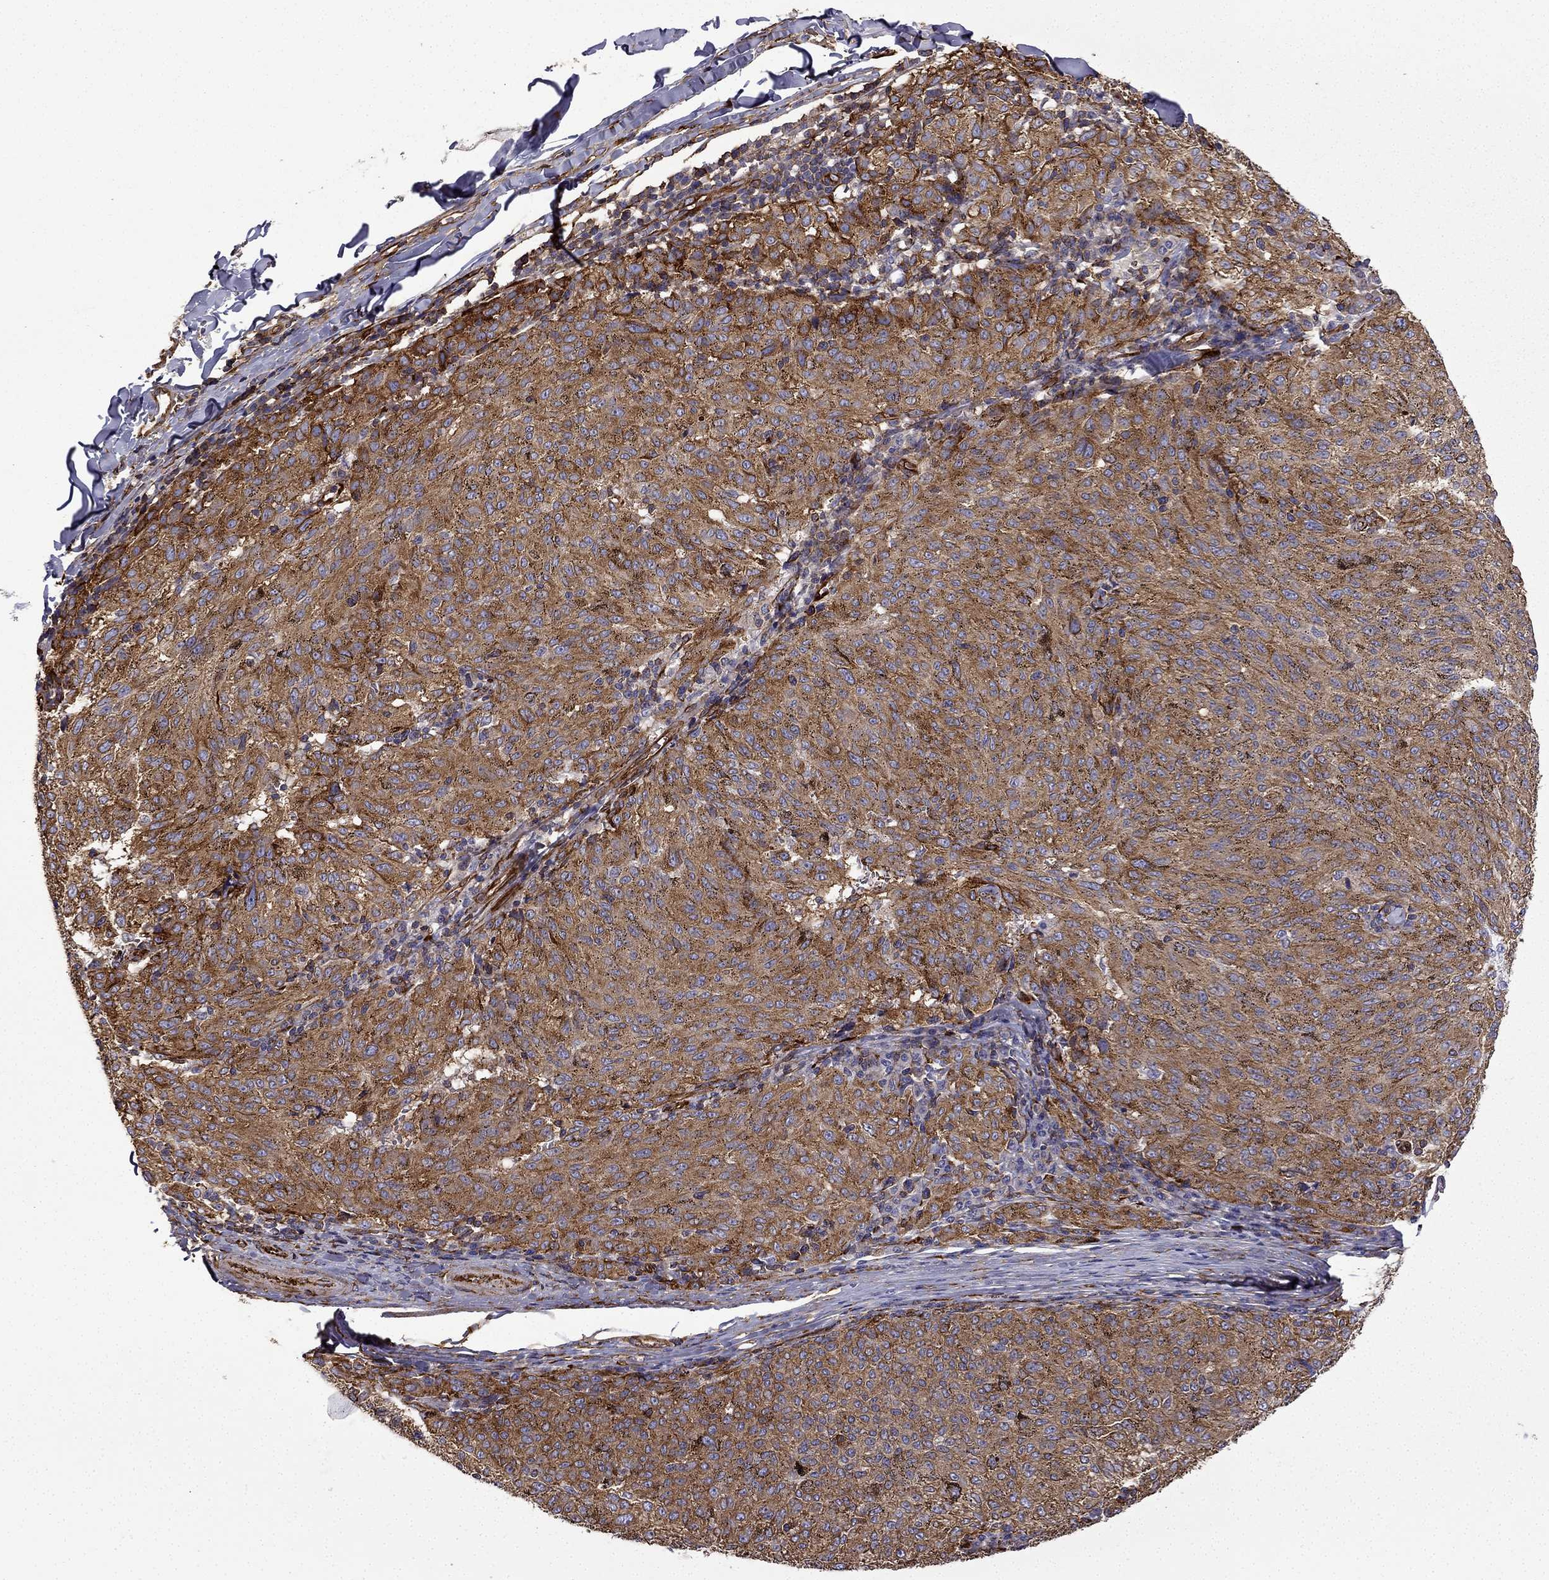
{"staining": {"intensity": "moderate", "quantity": ">75%", "location": "cytoplasmic/membranous"}, "tissue": "melanoma", "cell_type": "Tumor cells", "image_type": "cancer", "snomed": [{"axis": "morphology", "description": "Malignant melanoma, NOS"}, {"axis": "topography", "description": "Skin"}], "caption": "Protein staining of melanoma tissue exhibits moderate cytoplasmic/membranous positivity in about >75% of tumor cells.", "gene": "MAP4", "patient": {"sex": "female", "age": 72}}